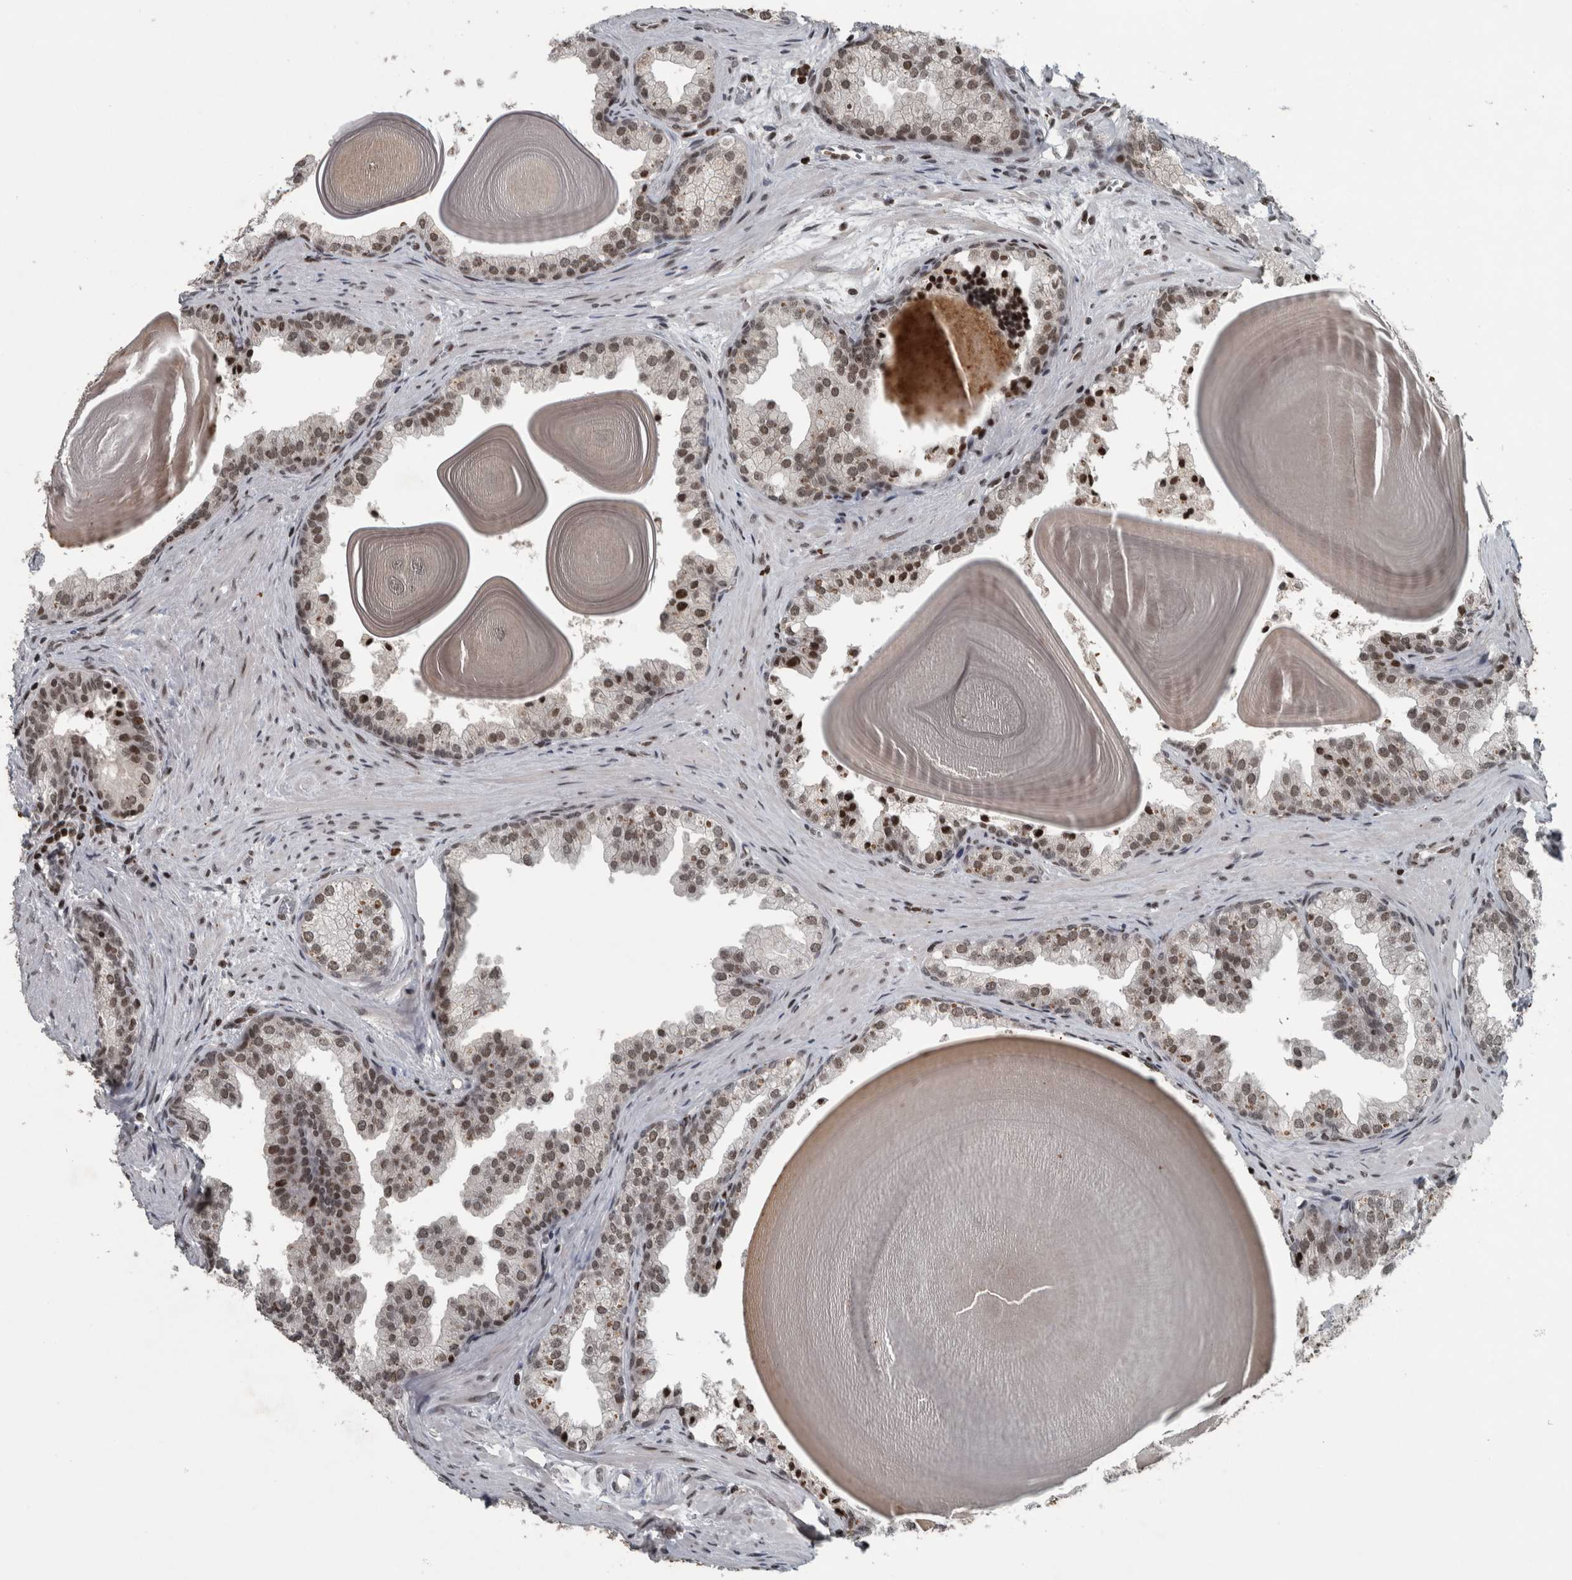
{"staining": {"intensity": "moderate", "quantity": ">75%", "location": "nuclear"}, "tissue": "prostate", "cell_type": "Glandular cells", "image_type": "normal", "snomed": [{"axis": "morphology", "description": "Normal tissue, NOS"}, {"axis": "topography", "description": "Prostate"}], "caption": "Prostate stained for a protein reveals moderate nuclear positivity in glandular cells.", "gene": "UNC50", "patient": {"sex": "male", "age": 48}}